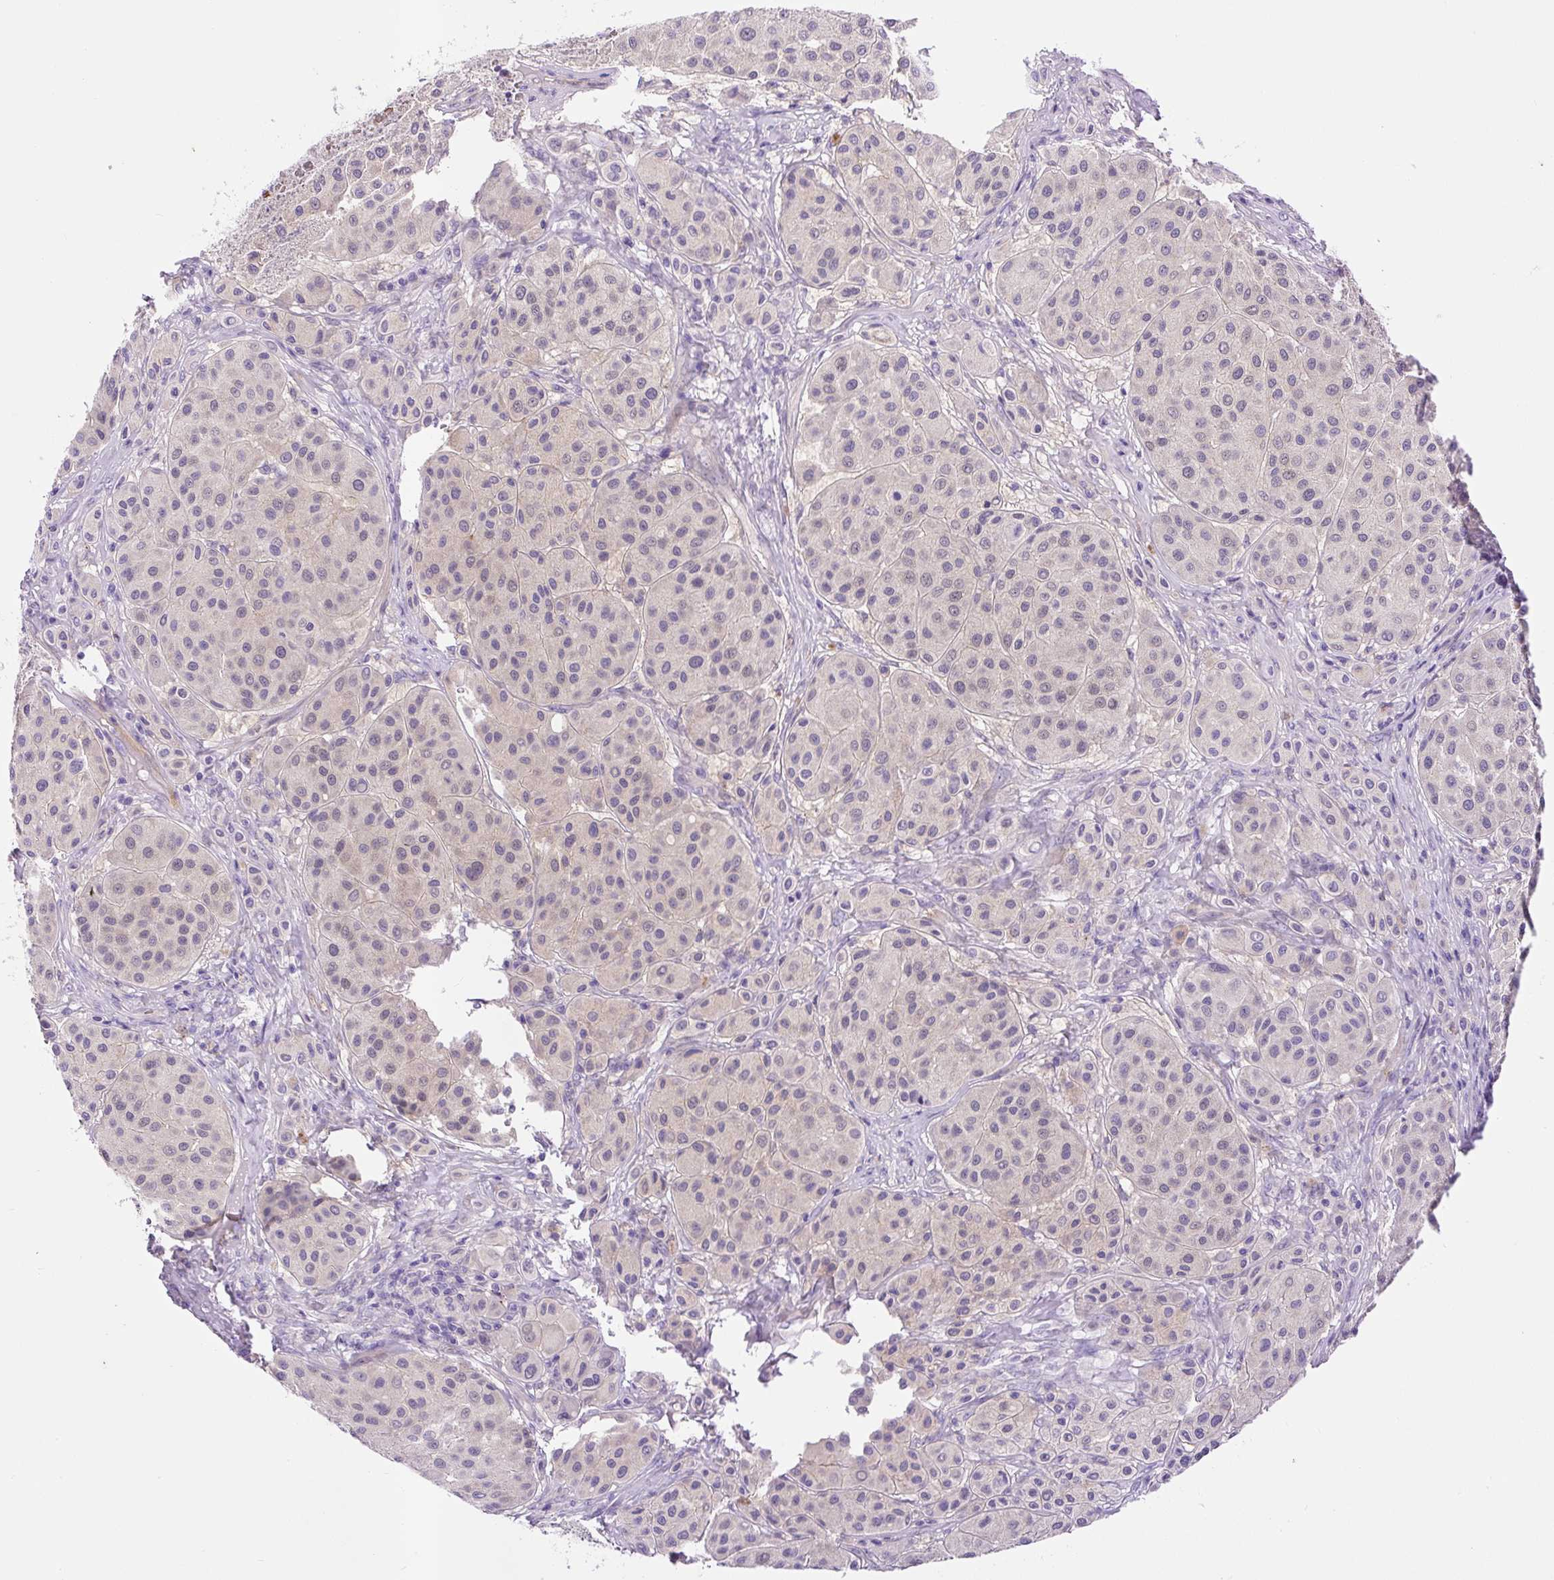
{"staining": {"intensity": "negative", "quantity": "none", "location": "none"}, "tissue": "melanoma", "cell_type": "Tumor cells", "image_type": "cancer", "snomed": [{"axis": "morphology", "description": "Malignant melanoma, Metastatic site"}, {"axis": "topography", "description": "Smooth muscle"}], "caption": "Histopathology image shows no protein expression in tumor cells of melanoma tissue.", "gene": "LHFPL5", "patient": {"sex": "male", "age": 41}}